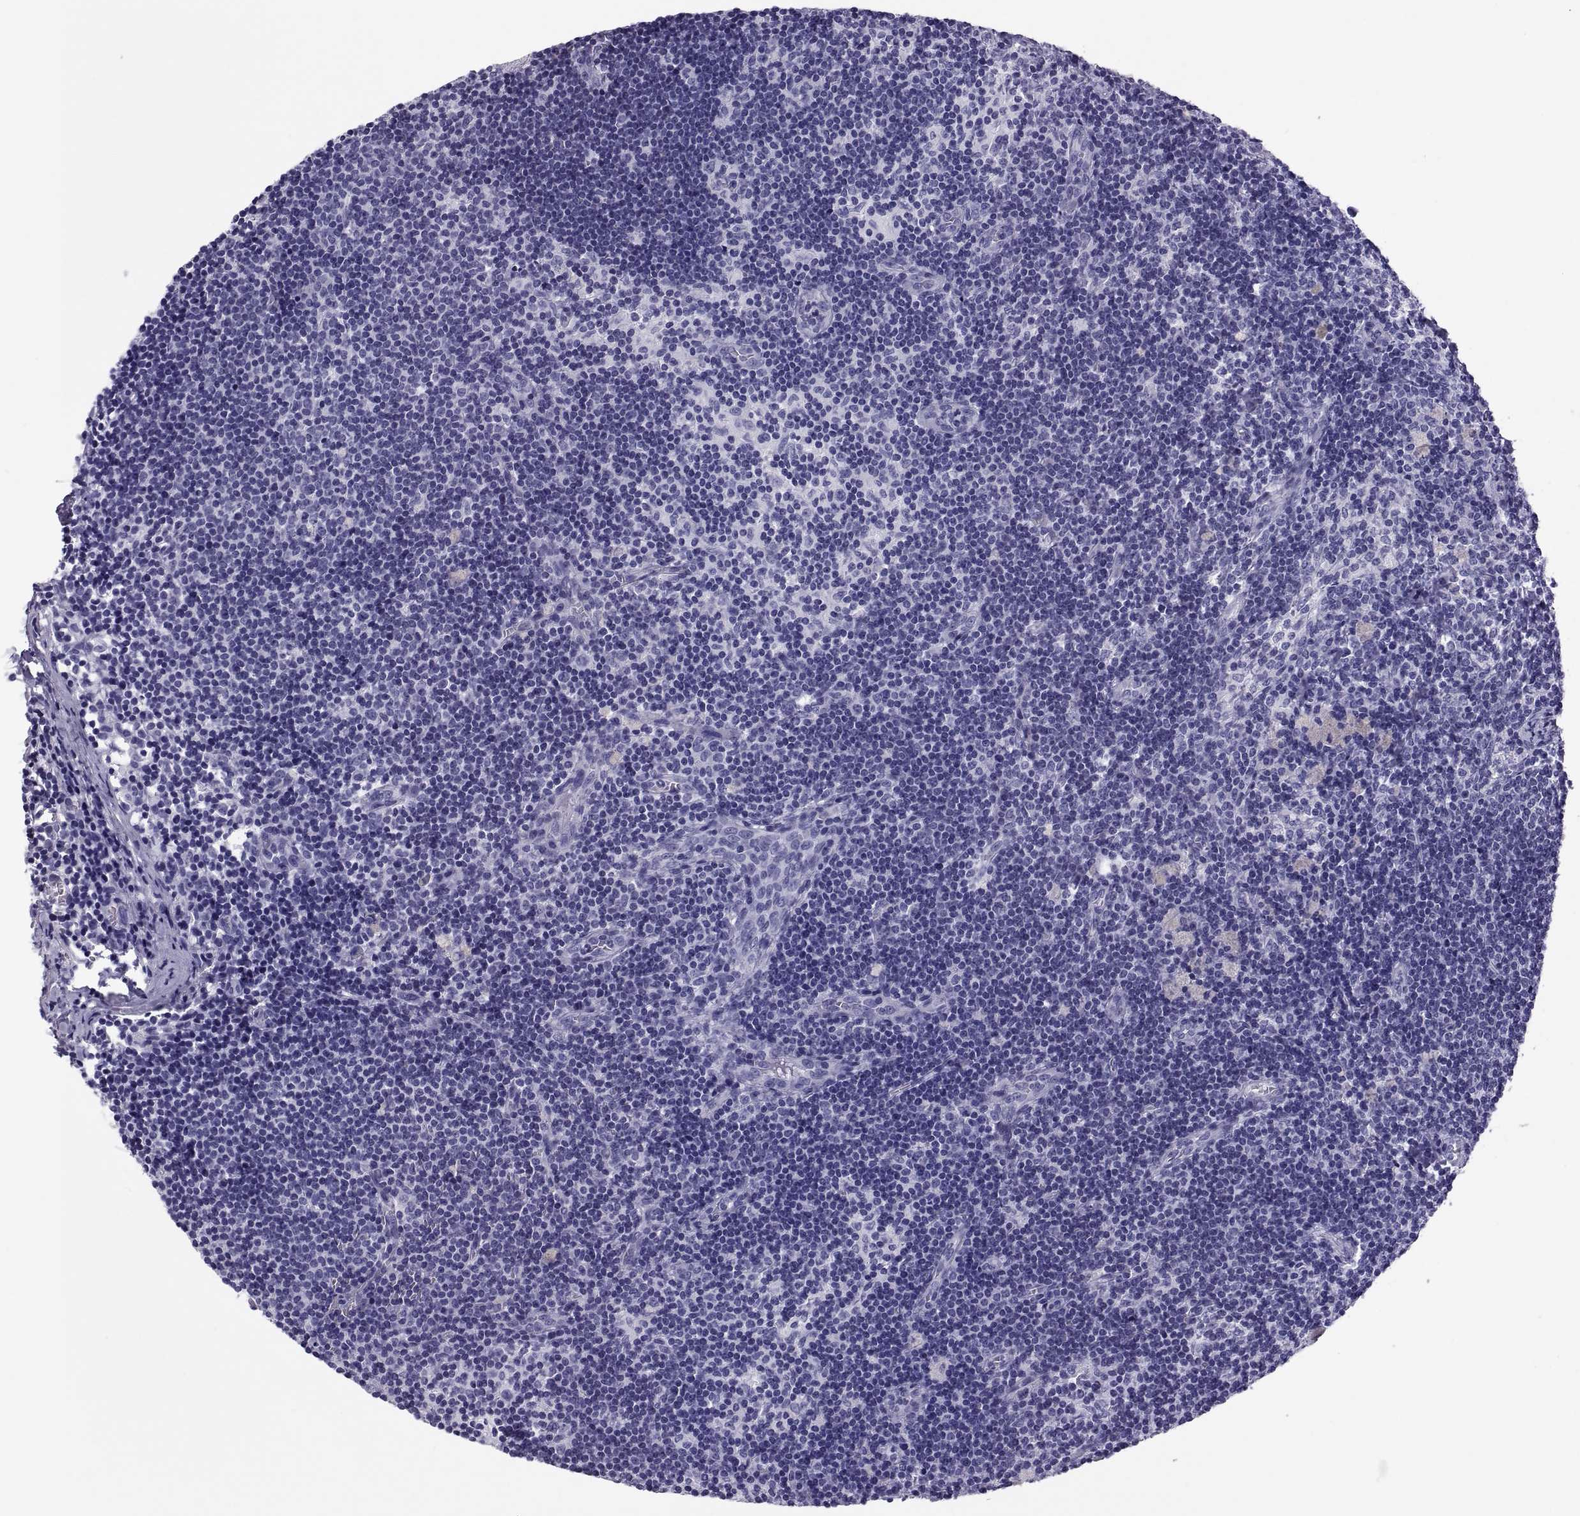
{"staining": {"intensity": "negative", "quantity": "none", "location": "none"}, "tissue": "lymph node", "cell_type": "Germinal center cells", "image_type": "normal", "snomed": [{"axis": "morphology", "description": "Normal tissue, NOS"}, {"axis": "topography", "description": "Lymph node"}], "caption": "IHC photomicrograph of benign lymph node: human lymph node stained with DAB reveals no significant protein positivity in germinal center cells. (DAB (3,3'-diaminobenzidine) immunohistochemistry visualized using brightfield microscopy, high magnification).", "gene": "RNASE12", "patient": {"sex": "female", "age": 52}}